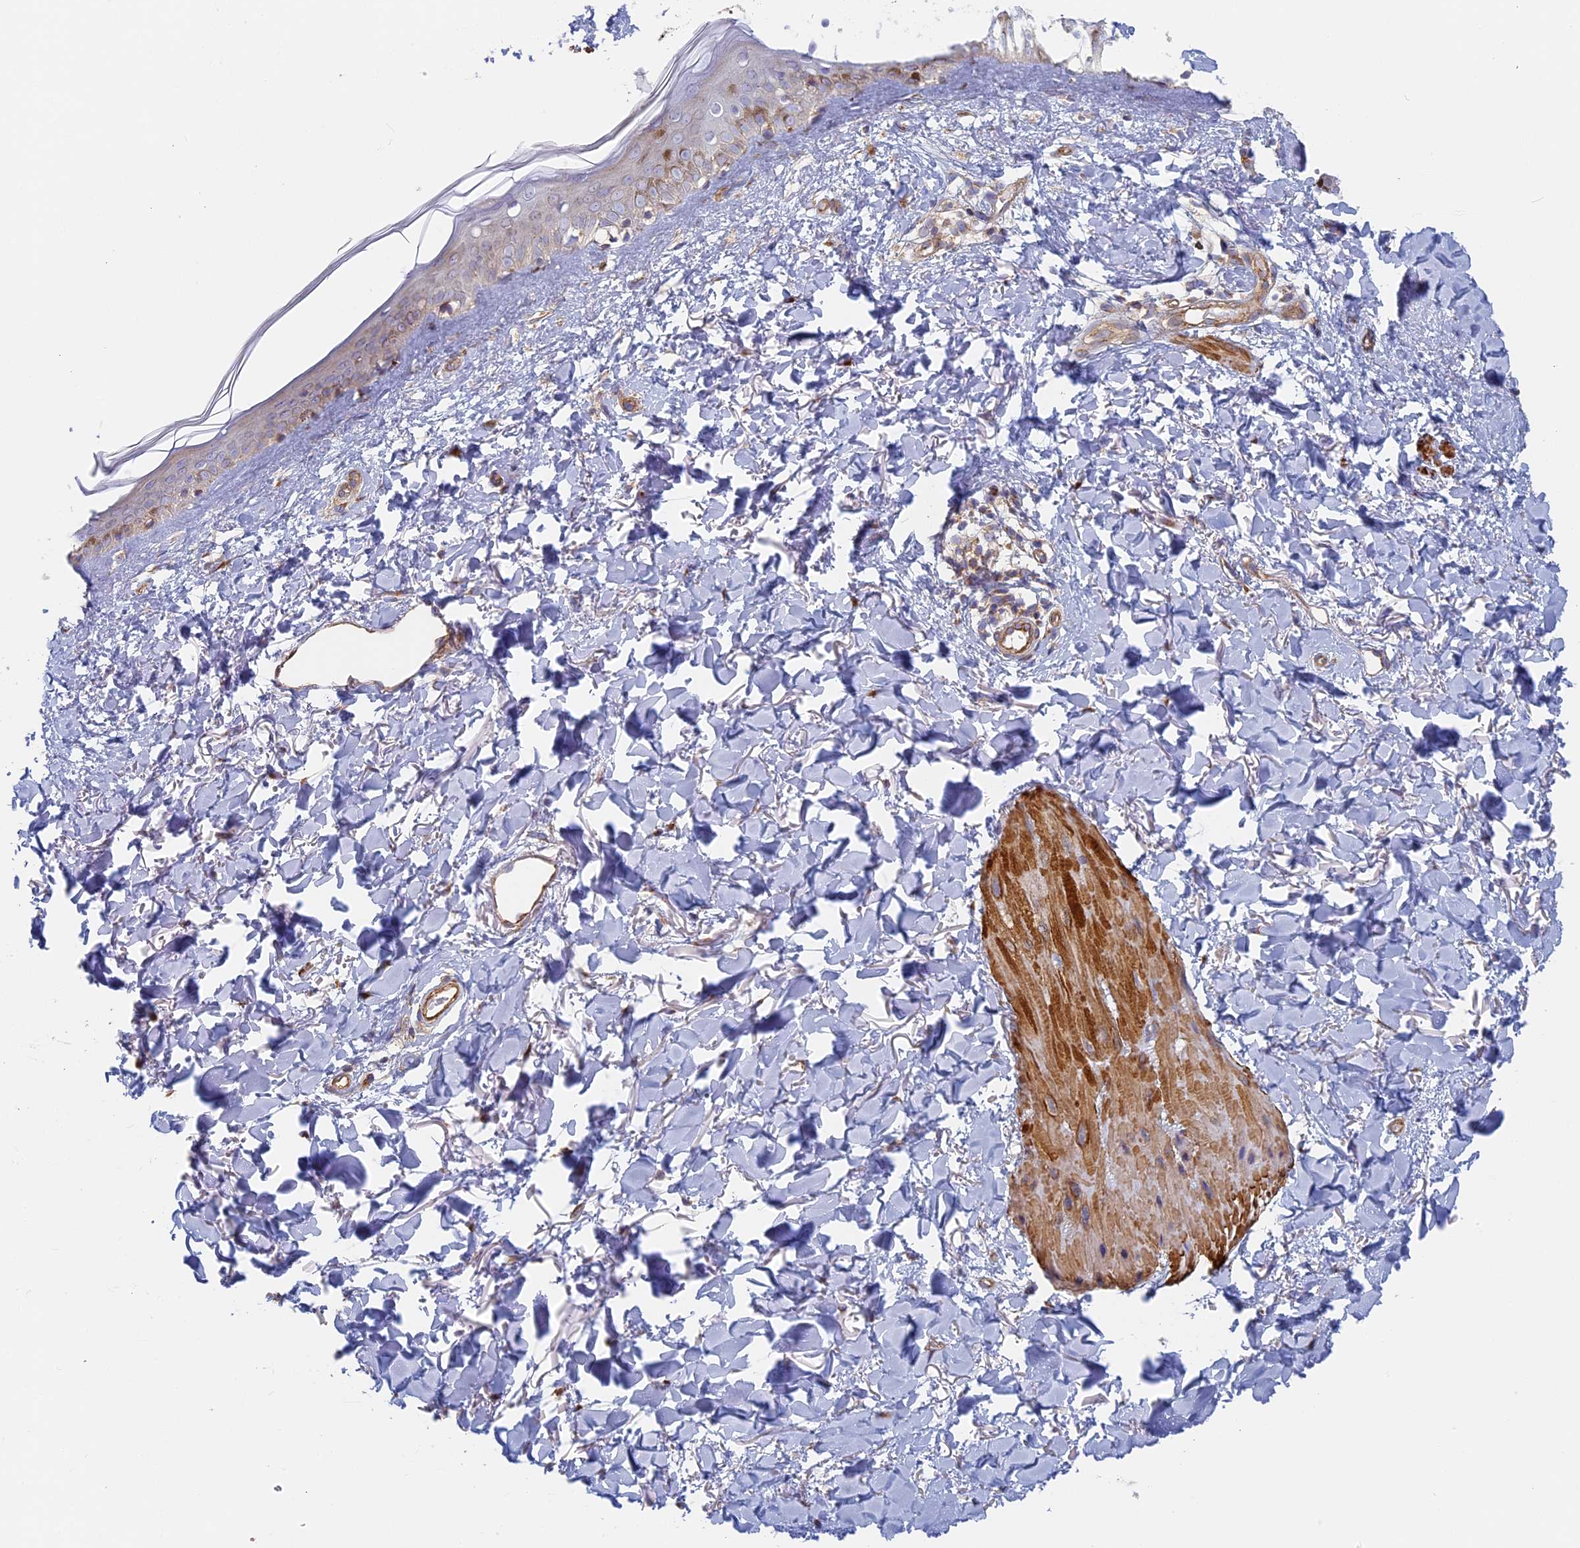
{"staining": {"intensity": "negative", "quantity": "none", "location": "none"}, "tissue": "skin", "cell_type": "Fibroblasts", "image_type": "normal", "snomed": [{"axis": "morphology", "description": "Normal tissue, NOS"}, {"axis": "topography", "description": "Skin"}], "caption": "Immunohistochemical staining of normal human skin demonstrates no significant positivity in fibroblasts. (Brightfield microscopy of DAB immunohistochemistry (IHC) at high magnification).", "gene": "DDA1", "patient": {"sex": "female", "age": 58}}